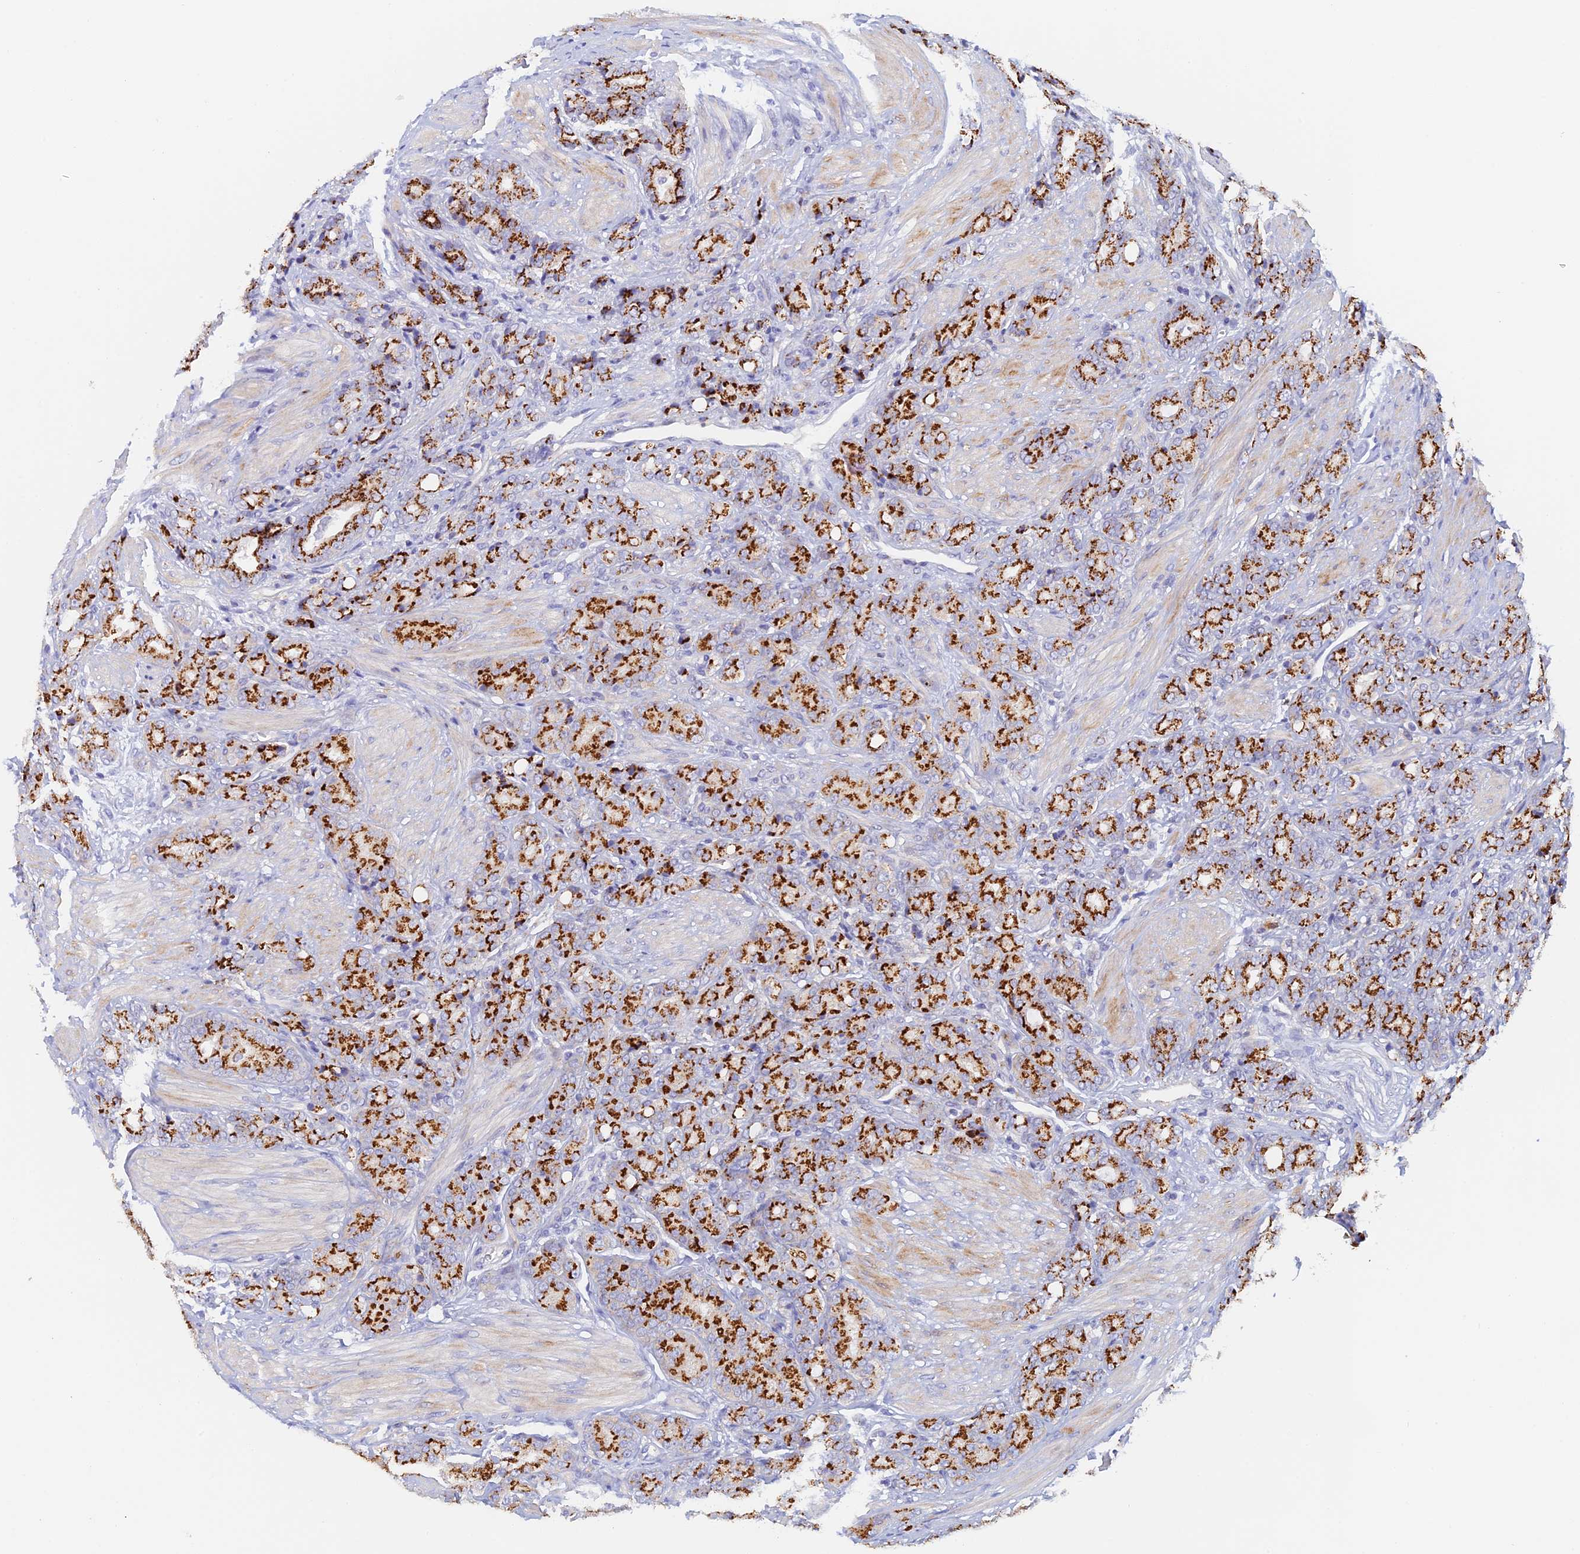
{"staining": {"intensity": "strong", "quantity": ">75%", "location": "cytoplasmic/membranous"}, "tissue": "prostate cancer", "cell_type": "Tumor cells", "image_type": "cancer", "snomed": [{"axis": "morphology", "description": "Adenocarcinoma, High grade"}, {"axis": "topography", "description": "Prostate"}], "caption": "Tumor cells demonstrate high levels of strong cytoplasmic/membranous positivity in approximately >75% of cells in human prostate cancer (high-grade adenocarcinoma).", "gene": "SLC24A3", "patient": {"sex": "male", "age": 62}}